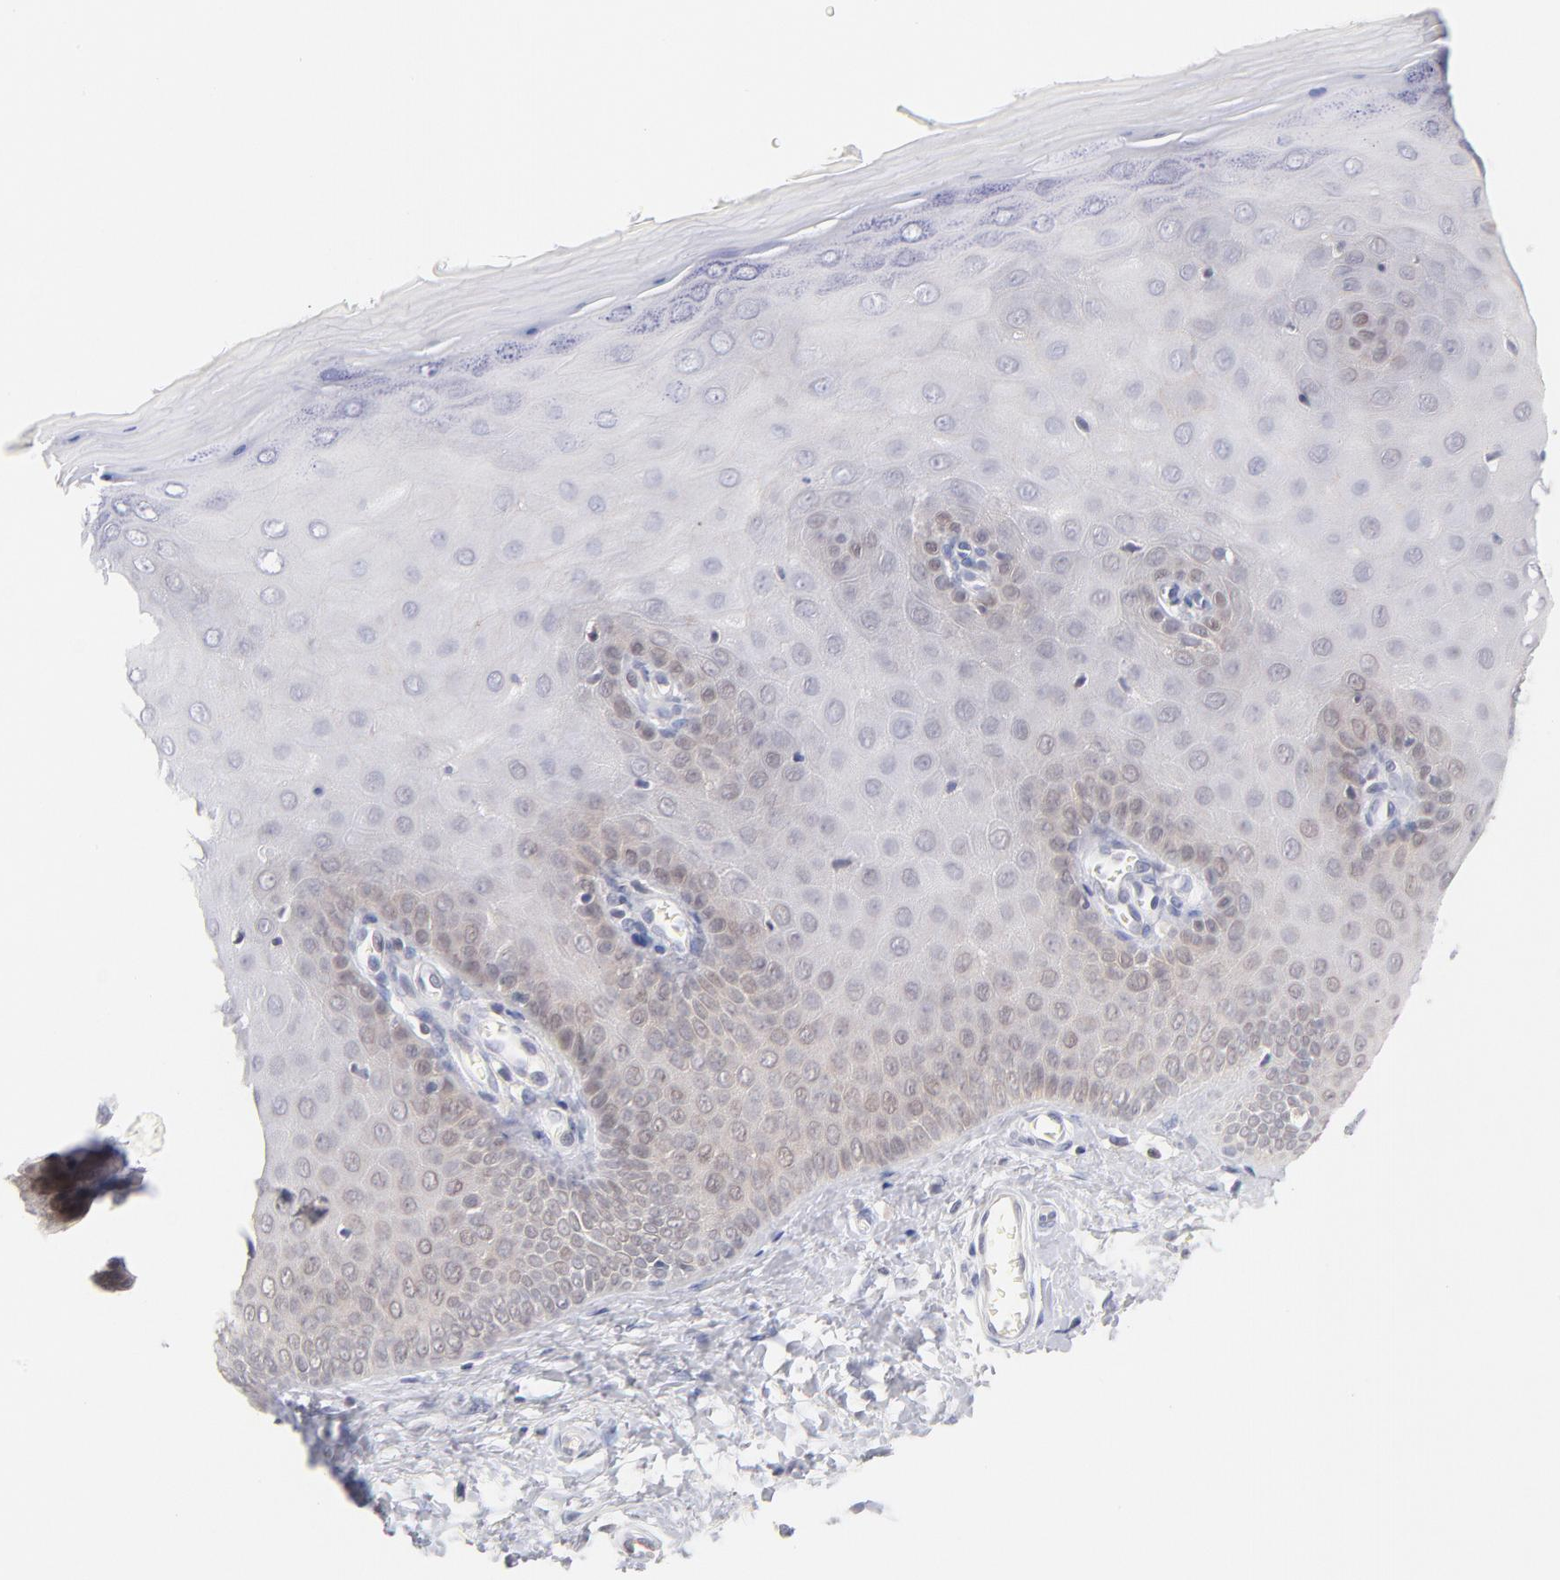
{"staining": {"intensity": "weak", "quantity": ">75%", "location": "cytoplasmic/membranous,nuclear"}, "tissue": "cervix", "cell_type": "Glandular cells", "image_type": "normal", "snomed": [{"axis": "morphology", "description": "Normal tissue, NOS"}, {"axis": "topography", "description": "Cervix"}], "caption": "Unremarkable cervix was stained to show a protein in brown. There is low levels of weak cytoplasmic/membranous,nuclear staining in approximately >75% of glandular cells.", "gene": "CASP6", "patient": {"sex": "female", "age": 55}}